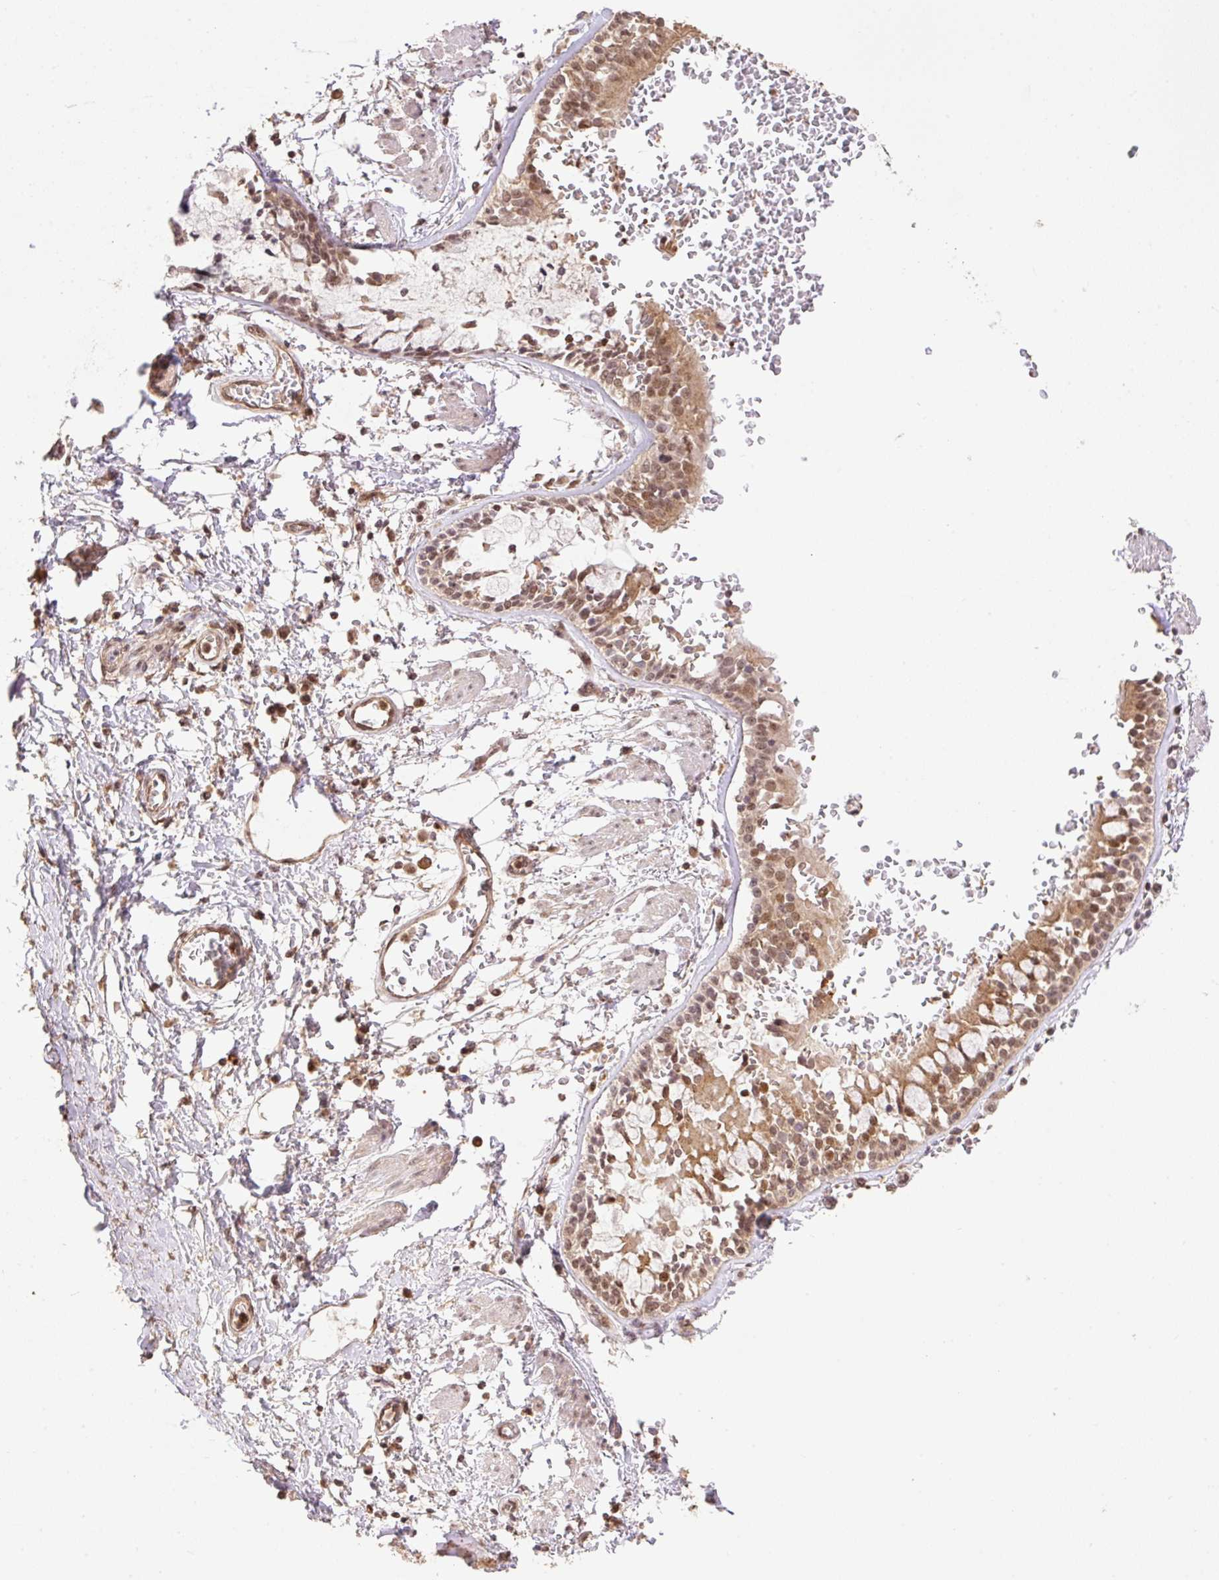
{"staining": {"intensity": "moderate", "quantity": ">75%", "location": "cytoplasmic/membranous,nuclear"}, "tissue": "soft tissue", "cell_type": "Fibroblasts", "image_type": "normal", "snomed": [{"axis": "morphology", "description": "Normal tissue, NOS"}, {"axis": "morphology", "description": "Degeneration, NOS"}, {"axis": "topography", "description": "Cartilage tissue"}, {"axis": "topography", "description": "Lung"}], "caption": "DAB (3,3'-diaminobenzidine) immunohistochemical staining of normal human soft tissue demonstrates moderate cytoplasmic/membranous,nuclear protein staining in approximately >75% of fibroblasts. (IHC, brightfield microscopy, high magnification).", "gene": "VPS25", "patient": {"sex": "female", "age": 61}}